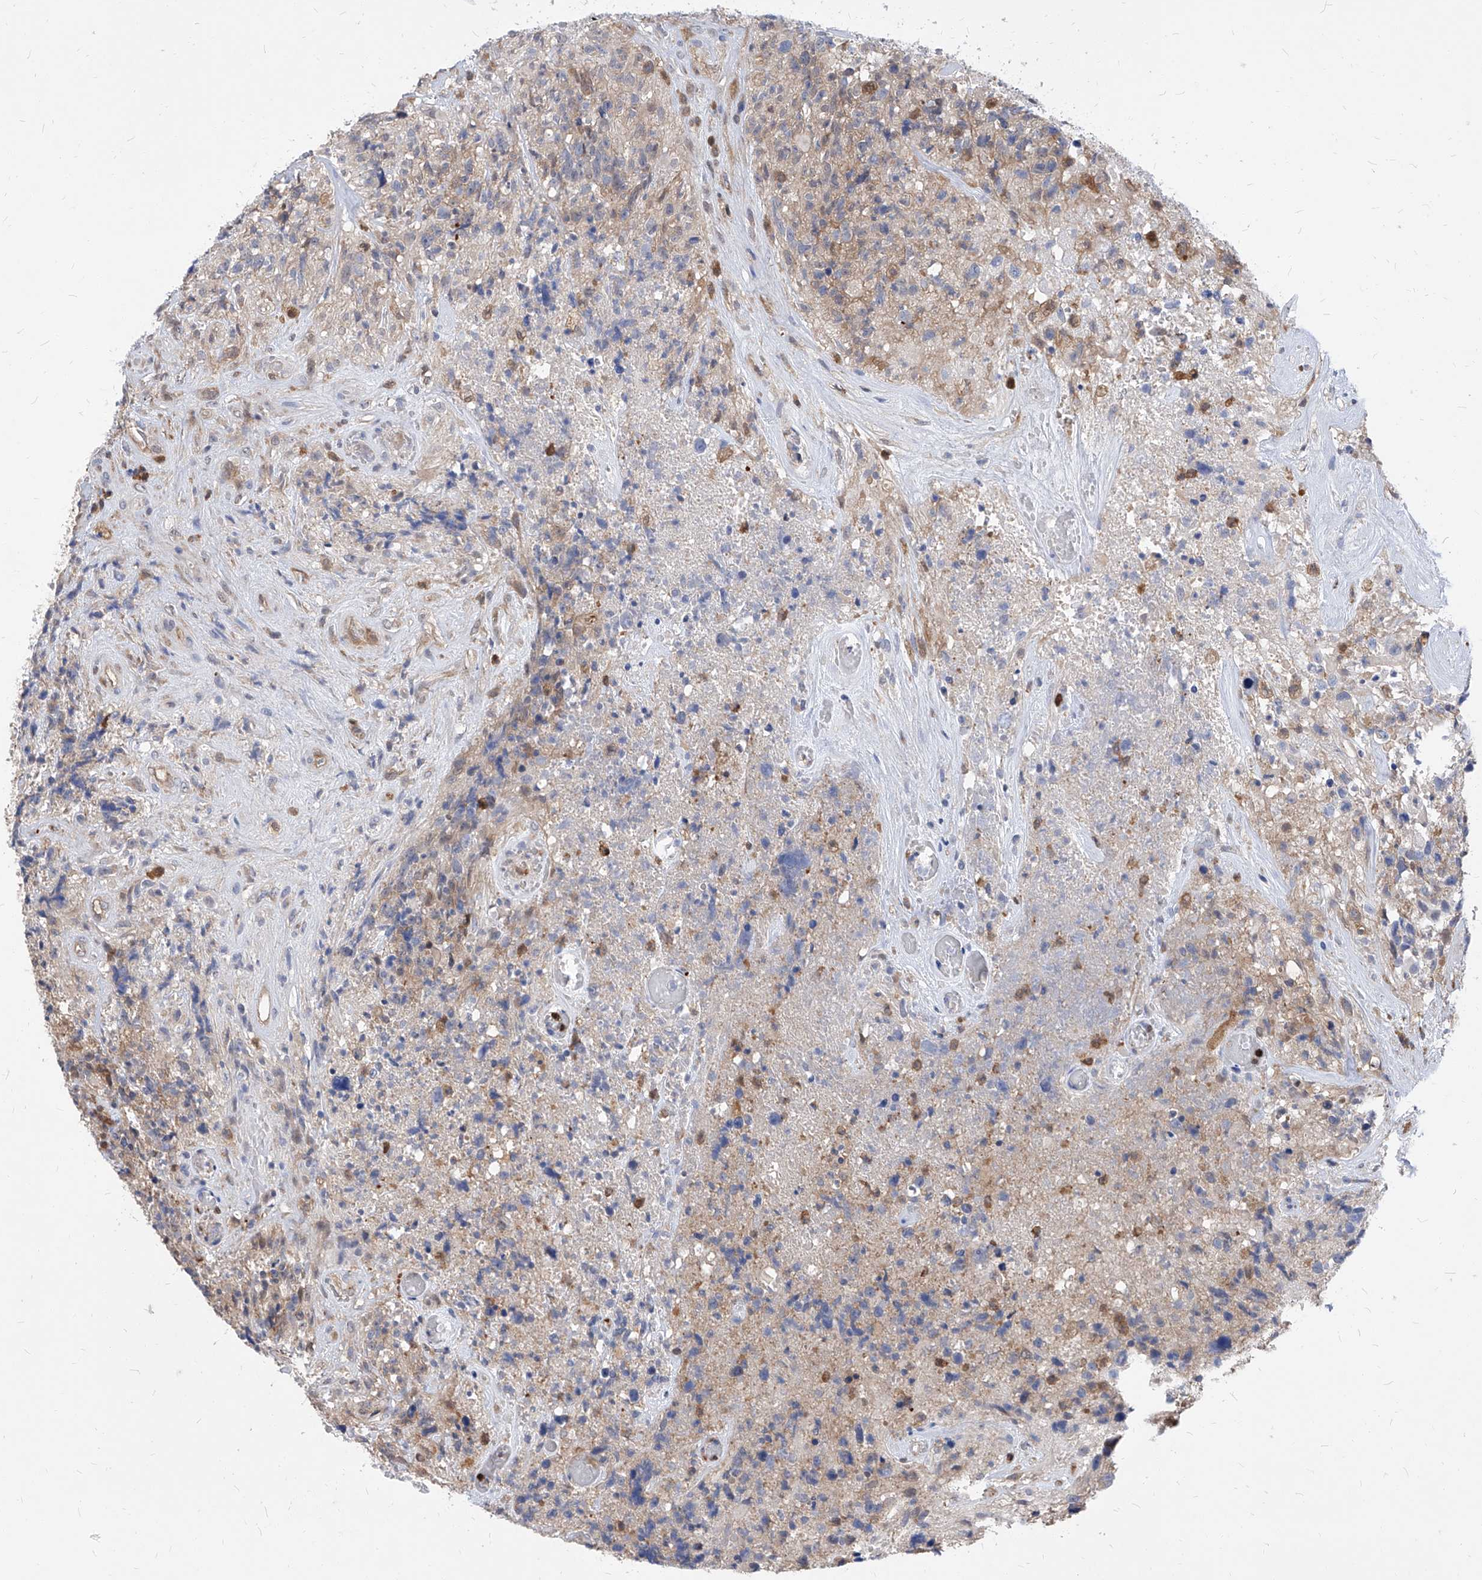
{"staining": {"intensity": "weak", "quantity": "25%-75%", "location": "cytoplasmic/membranous"}, "tissue": "glioma", "cell_type": "Tumor cells", "image_type": "cancer", "snomed": [{"axis": "morphology", "description": "Glioma, malignant, High grade"}, {"axis": "topography", "description": "Brain"}], "caption": "An image of high-grade glioma (malignant) stained for a protein reveals weak cytoplasmic/membranous brown staining in tumor cells.", "gene": "ABRACL", "patient": {"sex": "male", "age": 69}}